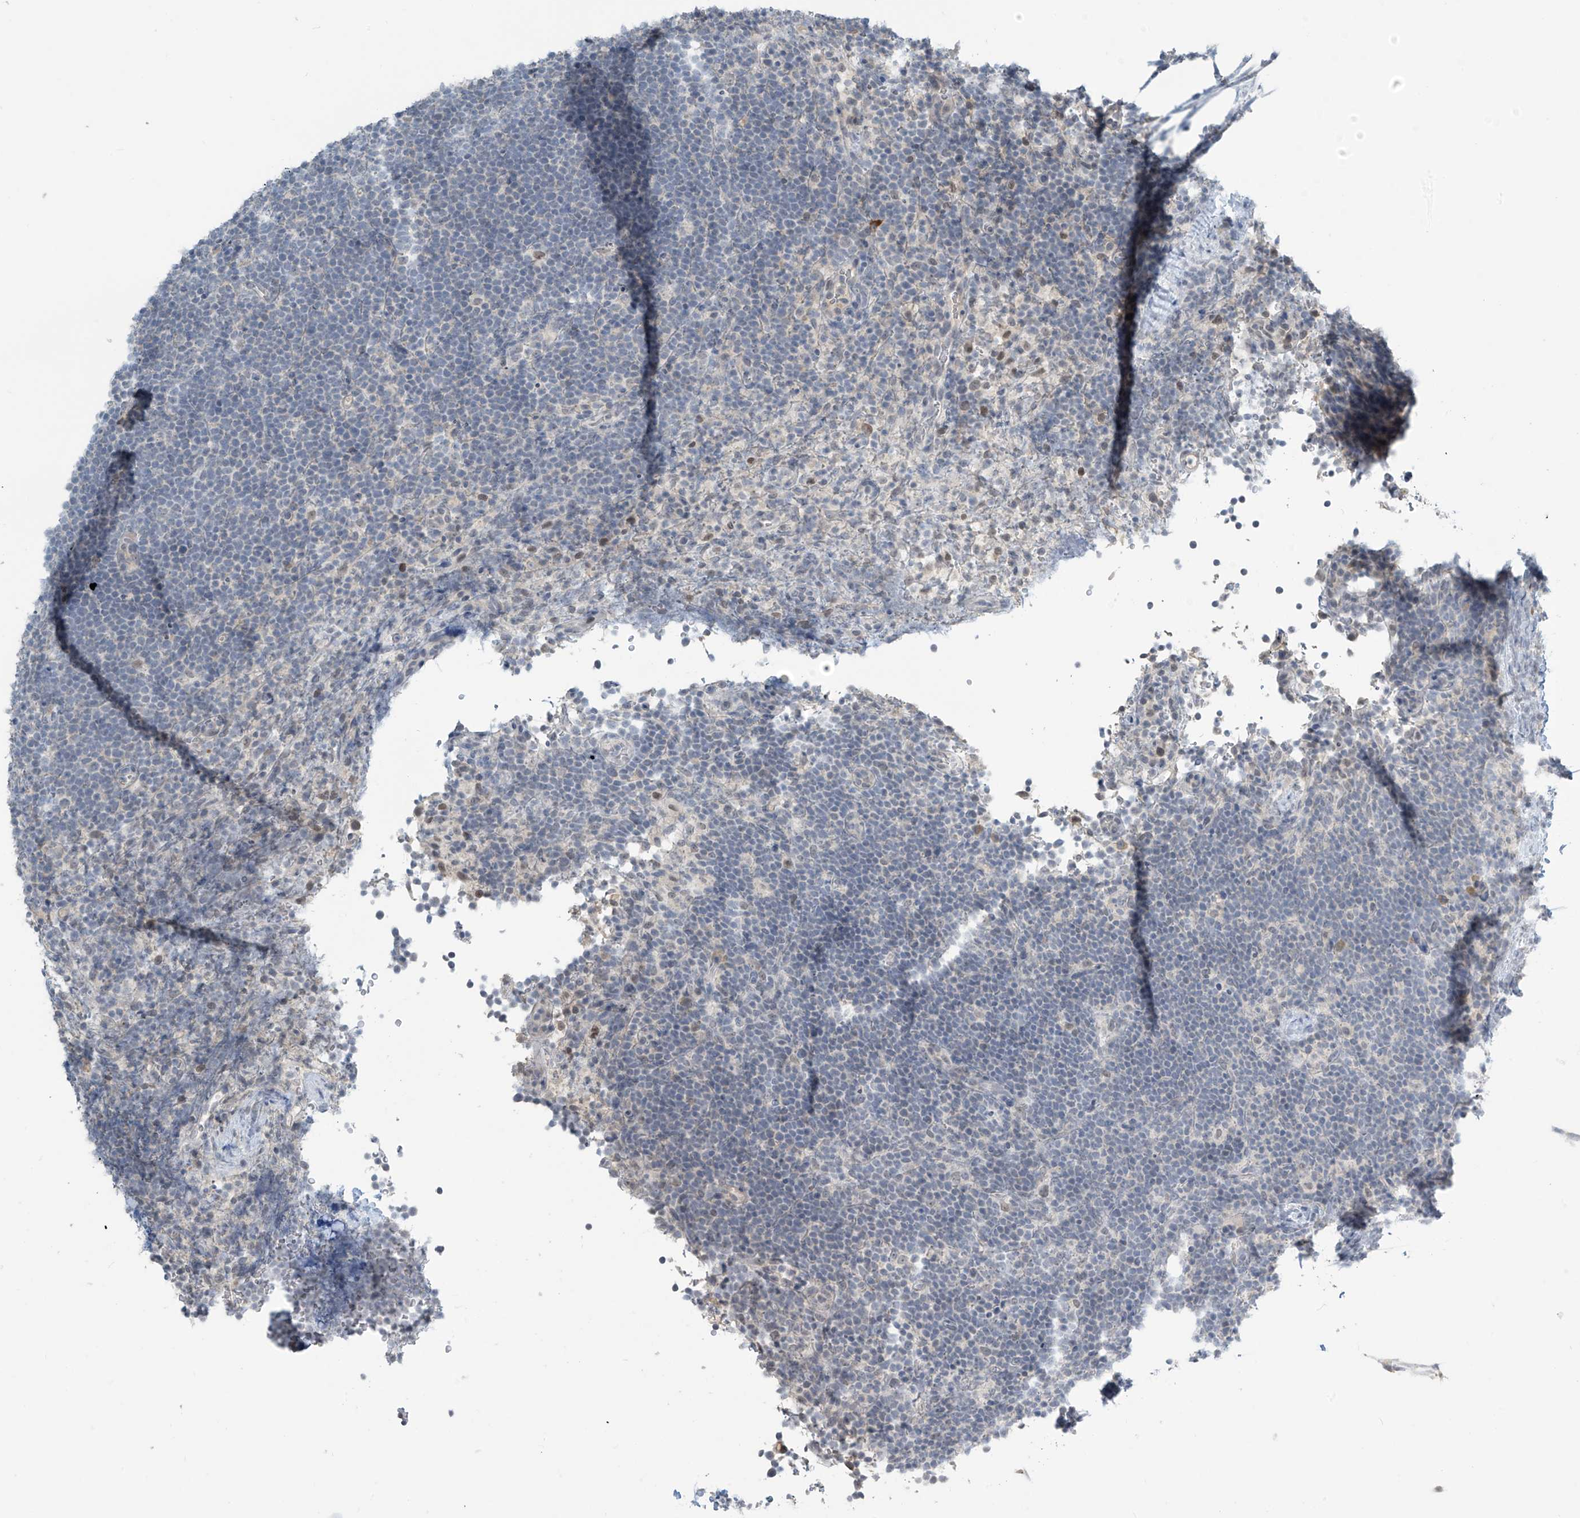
{"staining": {"intensity": "negative", "quantity": "none", "location": "none"}, "tissue": "lymphoma", "cell_type": "Tumor cells", "image_type": "cancer", "snomed": [{"axis": "morphology", "description": "Malignant lymphoma, non-Hodgkin's type, High grade"}, {"axis": "topography", "description": "Lymph node"}], "caption": "The photomicrograph displays no staining of tumor cells in high-grade malignant lymphoma, non-Hodgkin's type.", "gene": "METAP1D", "patient": {"sex": "male", "age": 13}}